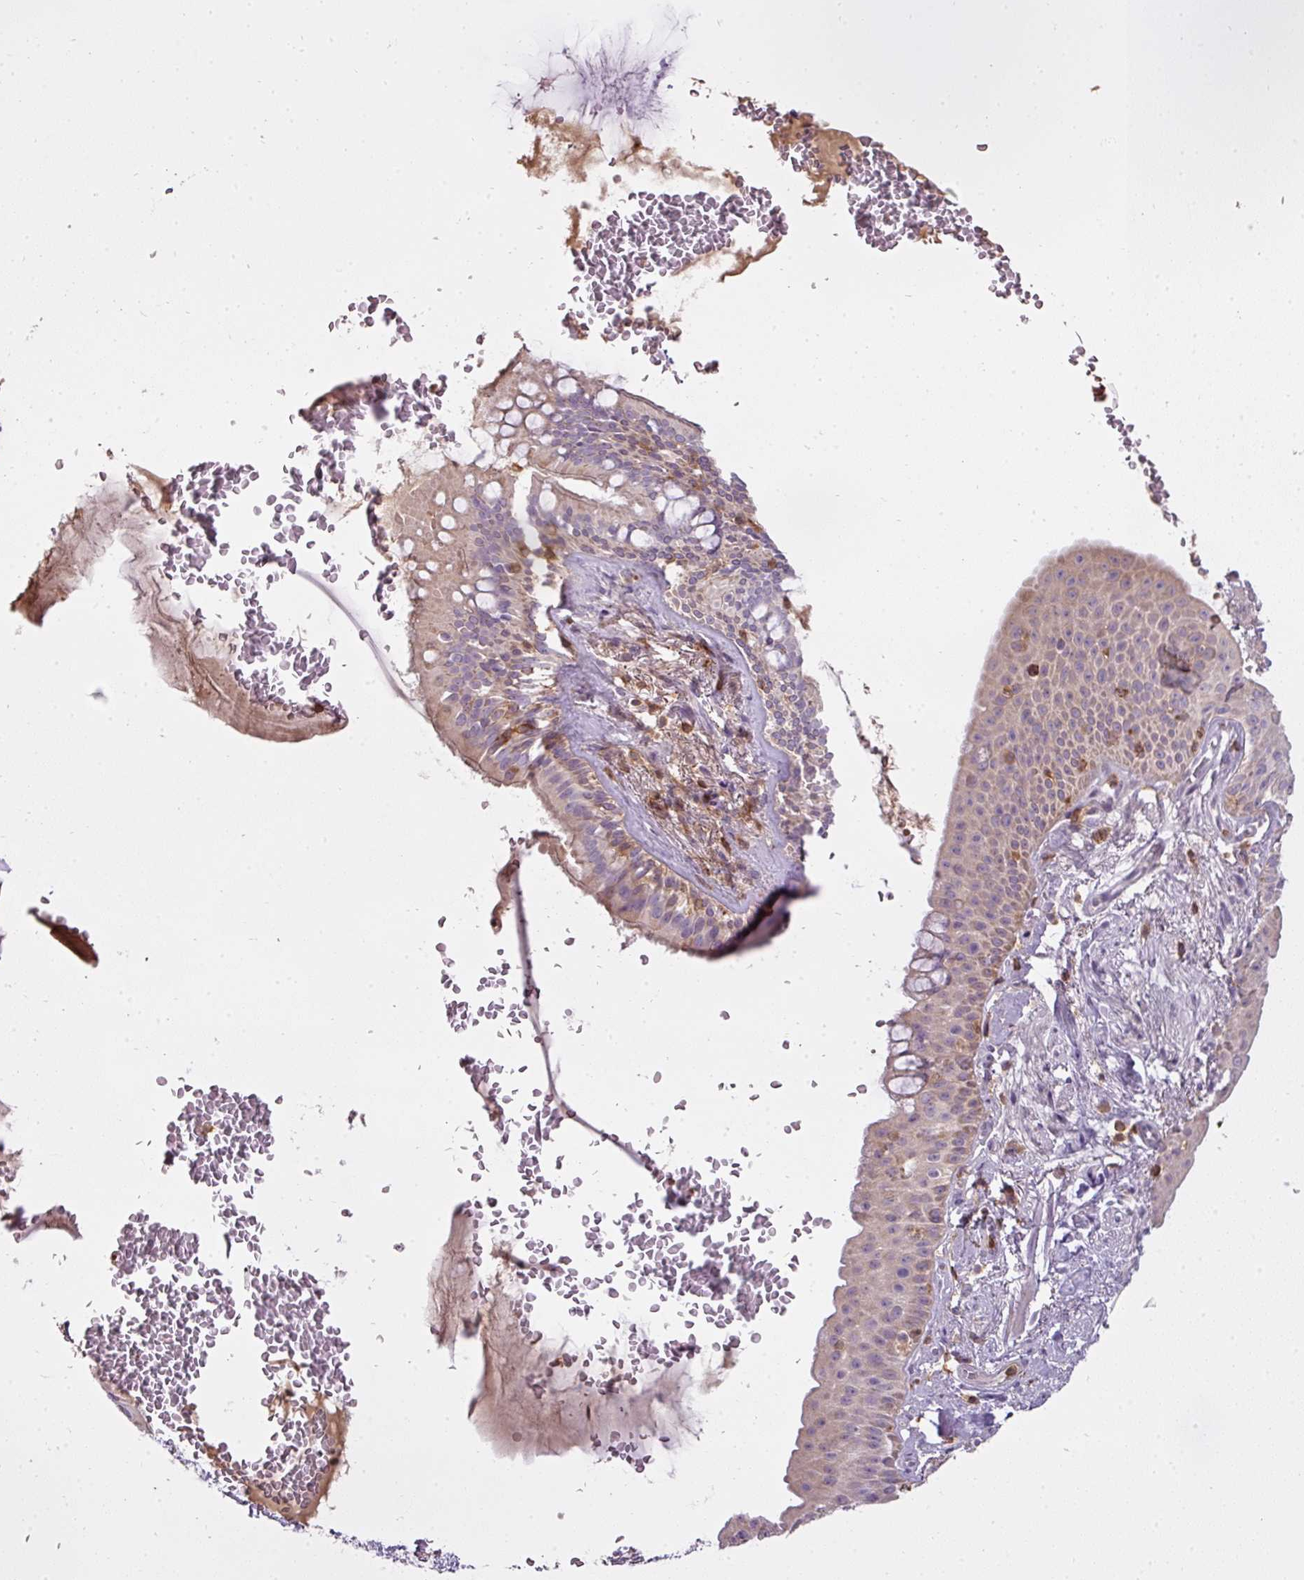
{"staining": {"intensity": "moderate", "quantity": "25%-75%", "location": "cytoplasmic/membranous"}, "tissue": "bronchus", "cell_type": "Respiratory epithelial cells", "image_type": "normal", "snomed": [{"axis": "morphology", "description": "Normal tissue, NOS"}, {"axis": "topography", "description": "Bronchus"}], "caption": "High-magnification brightfield microscopy of unremarkable bronchus stained with DAB (3,3'-diaminobenzidine) (brown) and counterstained with hematoxylin (blue). respiratory epithelial cells exhibit moderate cytoplasmic/membranous positivity is seen in about25%-75% of cells.", "gene": "STK4", "patient": {"sex": "male", "age": 70}}